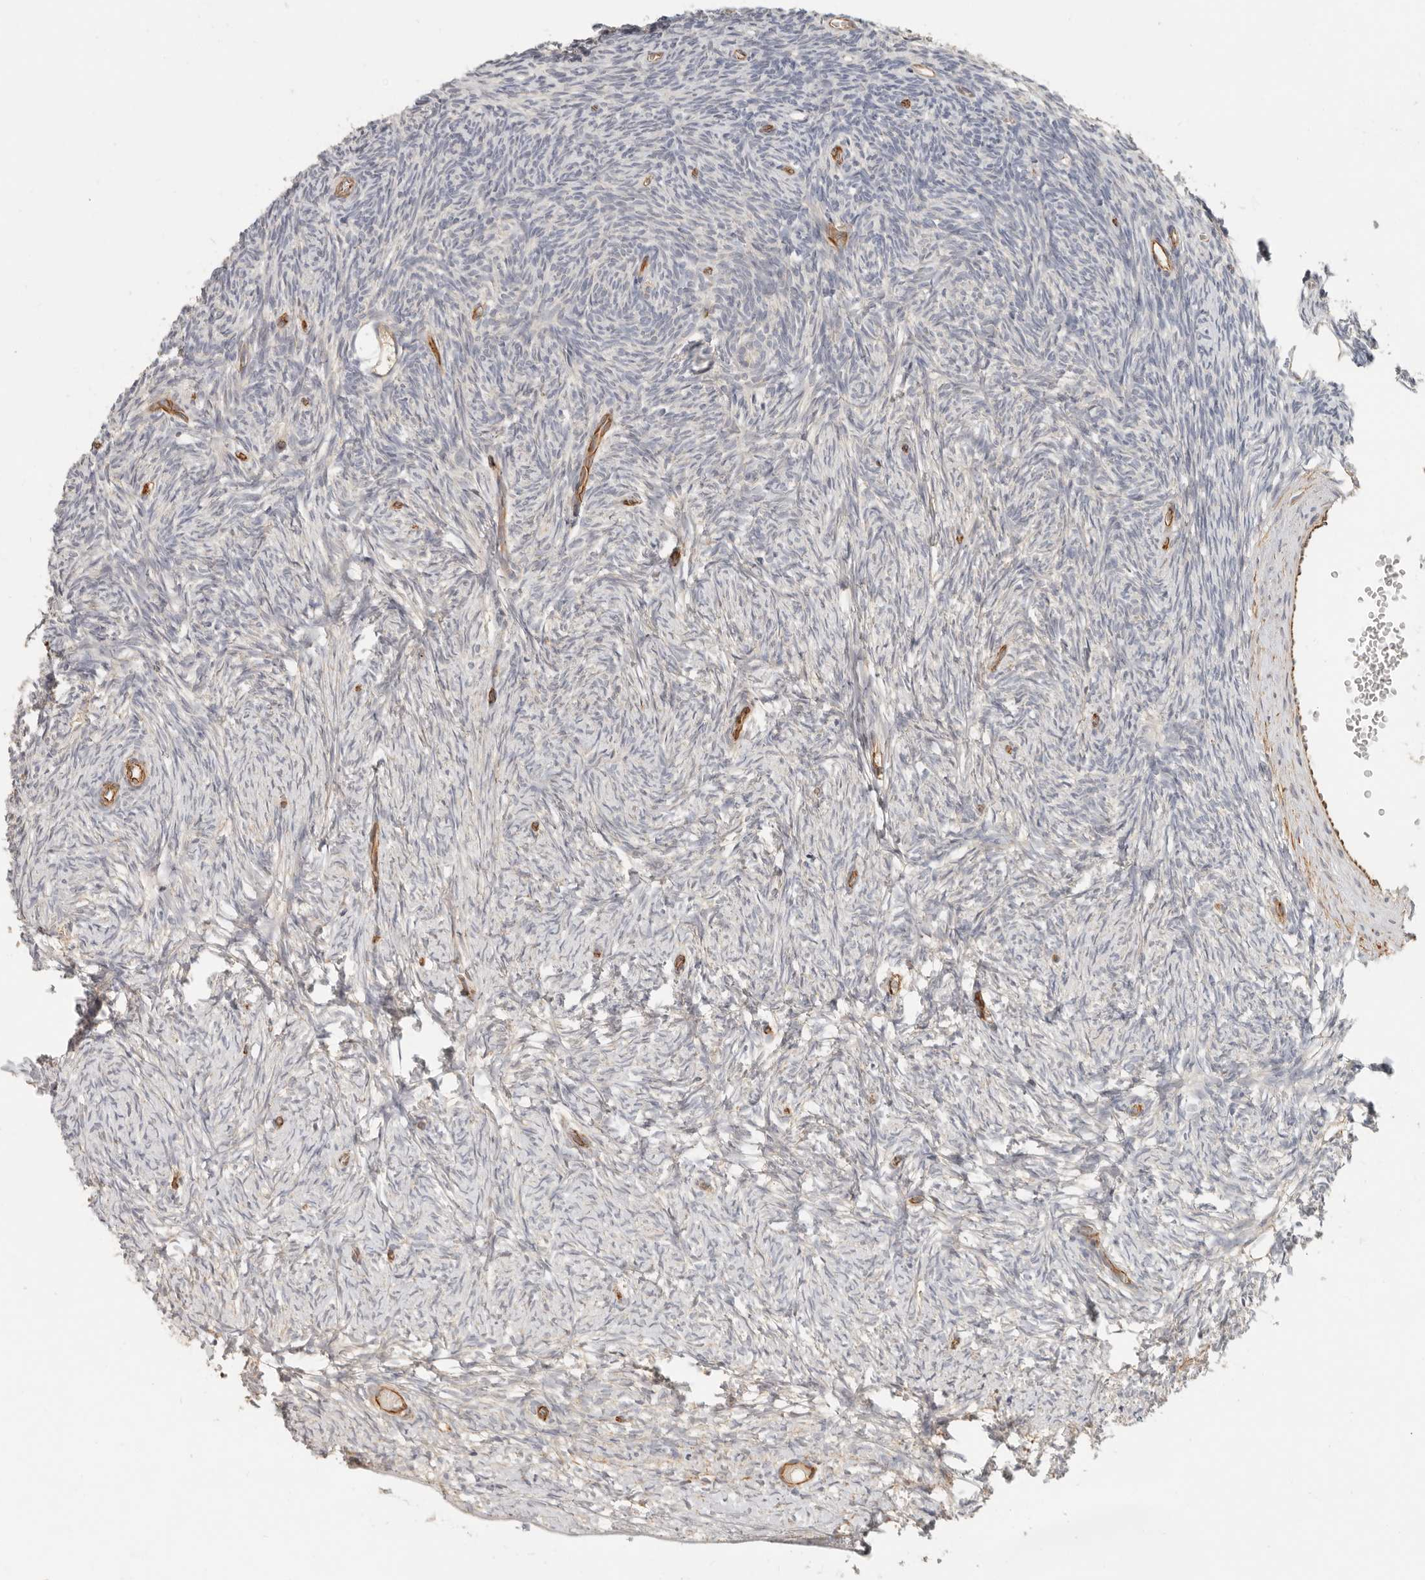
{"staining": {"intensity": "moderate", "quantity": ">75%", "location": "cytoplasmic/membranous"}, "tissue": "ovary", "cell_type": "Follicle cells", "image_type": "normal", "snomed": [{"axis": "morphology", "description": "Normal tissue, NOS"}, {"axis": "topography", "description": "Ovary"}], "caption": "Immunohistochemistry staining of unremarkable ovary, which shows medium levels of moderate cytoplasmic/membranous expression in about >75% of follicle cells indicating moderate cytoplasmic/membranous protein expression. The staining was performed using DAB (brown) for protein detection and nuclei were counterstained in hematoxylin (blue).", "gene": "SPRING1", "patient": {"sex": "female", "age": 34}}